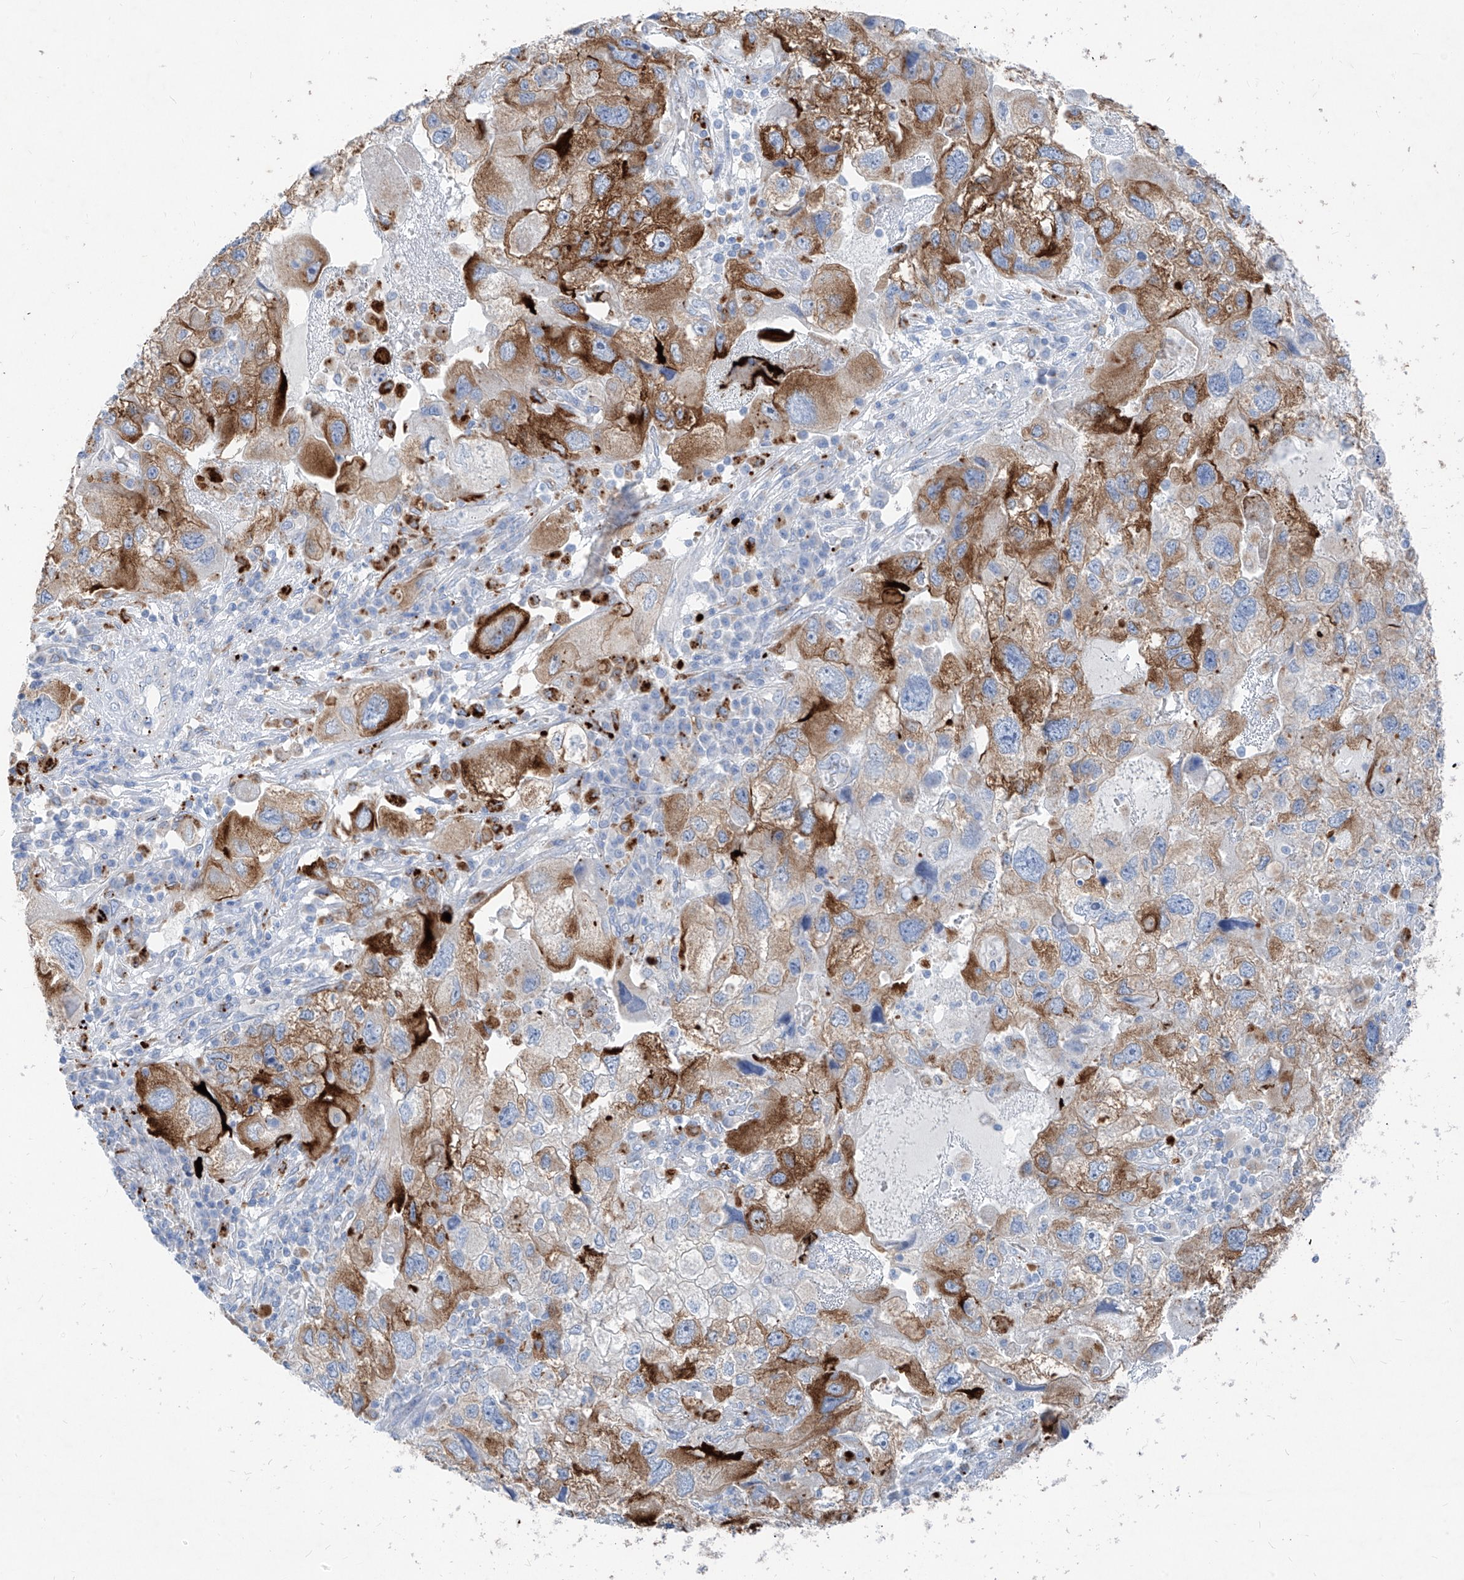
{"staining": {"intensity": "strong", "quantity": ">75%", "location": "cytoplasmic/membranous"}, "tissue": "endometrial cancer", "cell_type": "Tumor cells", "image_type": "cancer", "snomed": [{"axis": "morphology", "description": "Adenocarcinoma, NOS"}, {"axis": "topography", "description": "Endometrium"}], "caption": "IHC image of adenocarcinoma (endometrial) stained for a protein (brown), which demonstrates high levels of strong cytoplasmic/membranous expression in approximately >75% of tumor cells.", "gene": "GPR137C", "patient": {"sex": "female", "age": 49}}